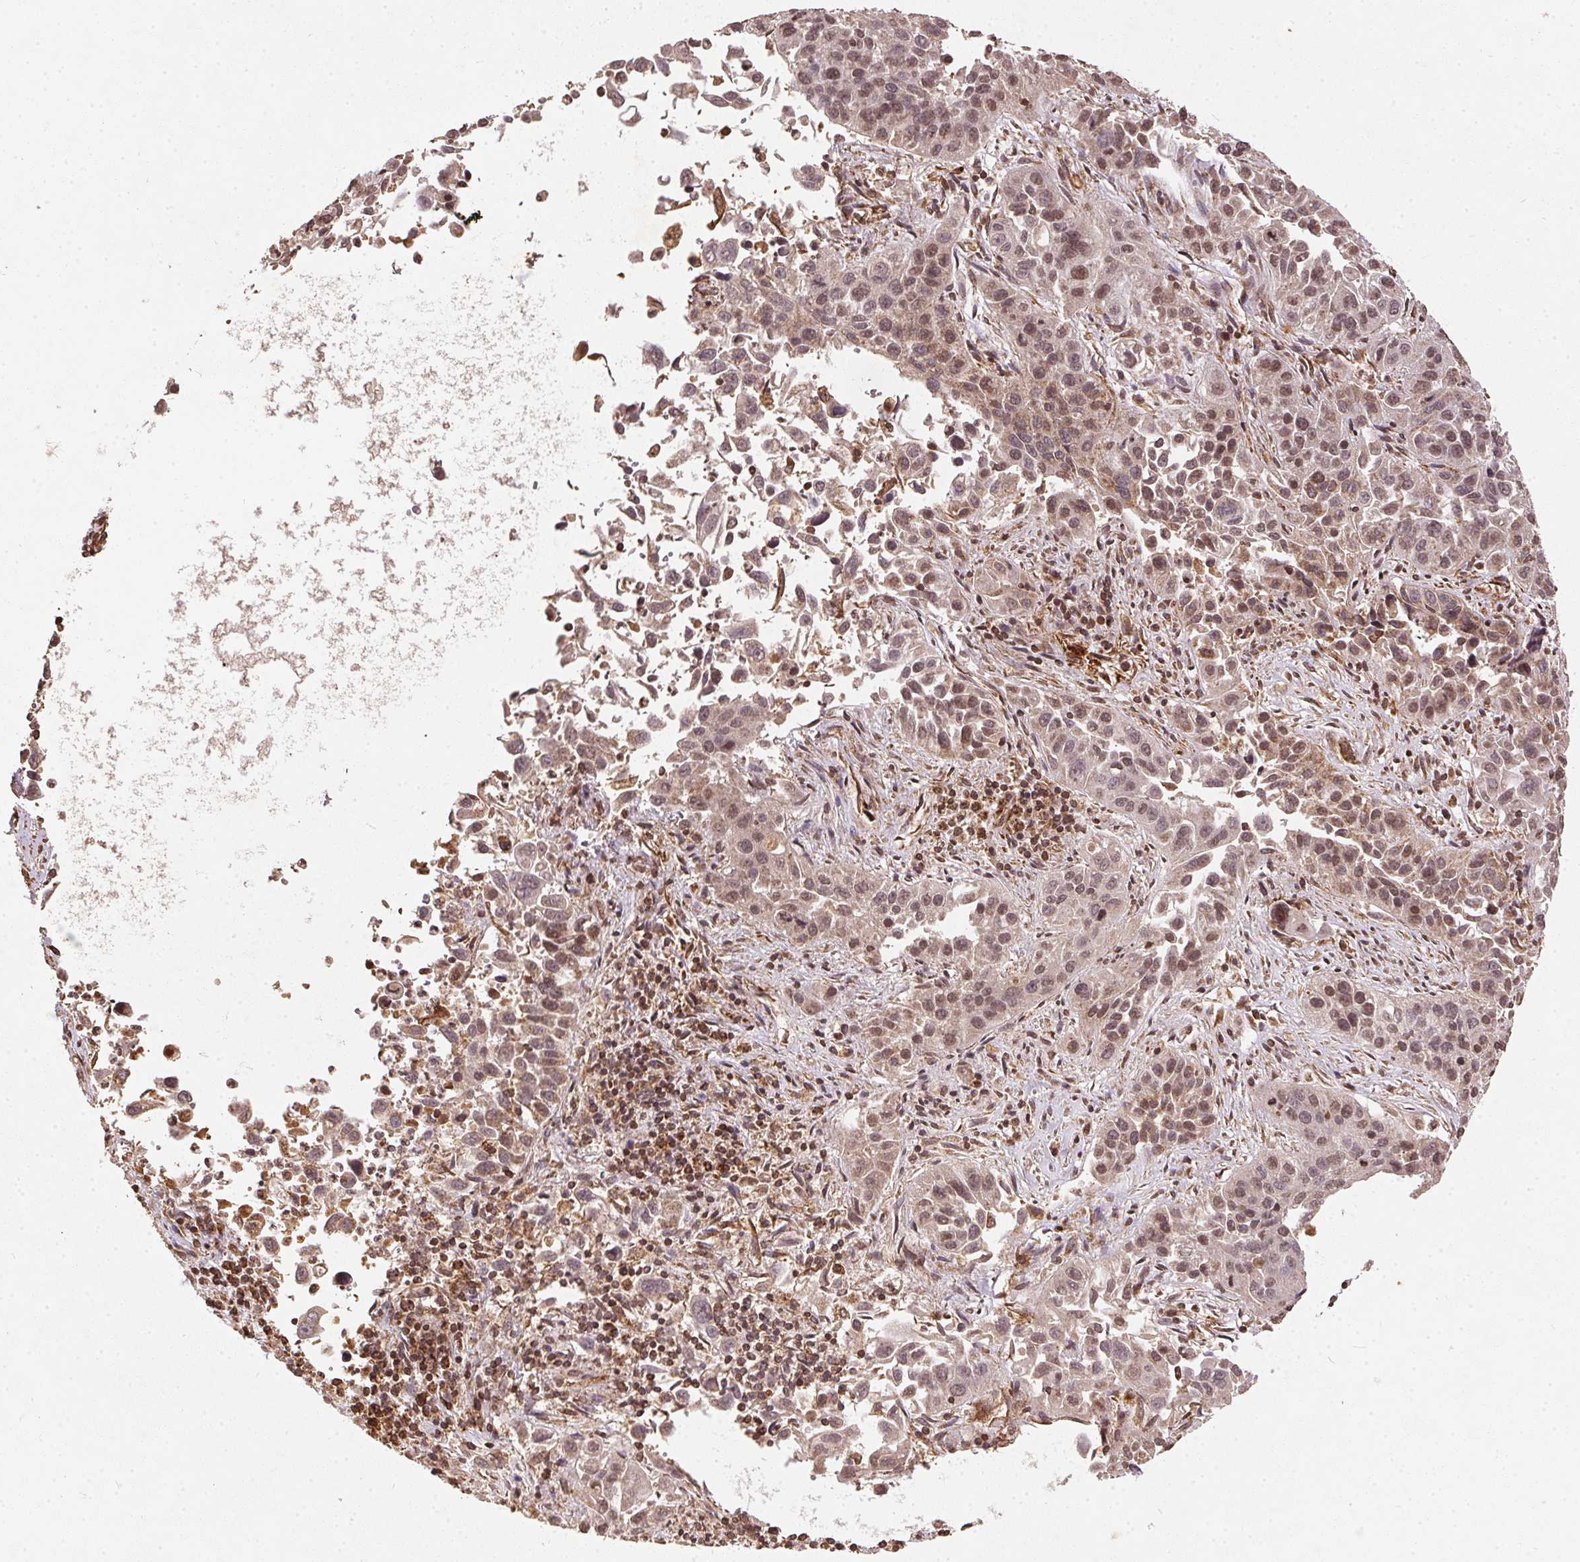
{"staining": {"intensity": "moderate", "quantity": ">75%", "location": "cytoplasmic/membranous"}, "tissue": "lung cancer", "cell_type": "Tumor cells", "image_type": "cancer", "snomed": [{"axis": "morphology", "description": "Squamous cell carcinoma, NOS"}, {"axis": "topography", "description": "Lung"}], "caption": "Squamous cell carcinoma (lung) stained with immunohistochemistry shows moderate cytoplasmic/membranous positivity in approximately >75% of tumor cells.", "gene": "SPRED2", "patient": {"sex": "female", "age": 61}}